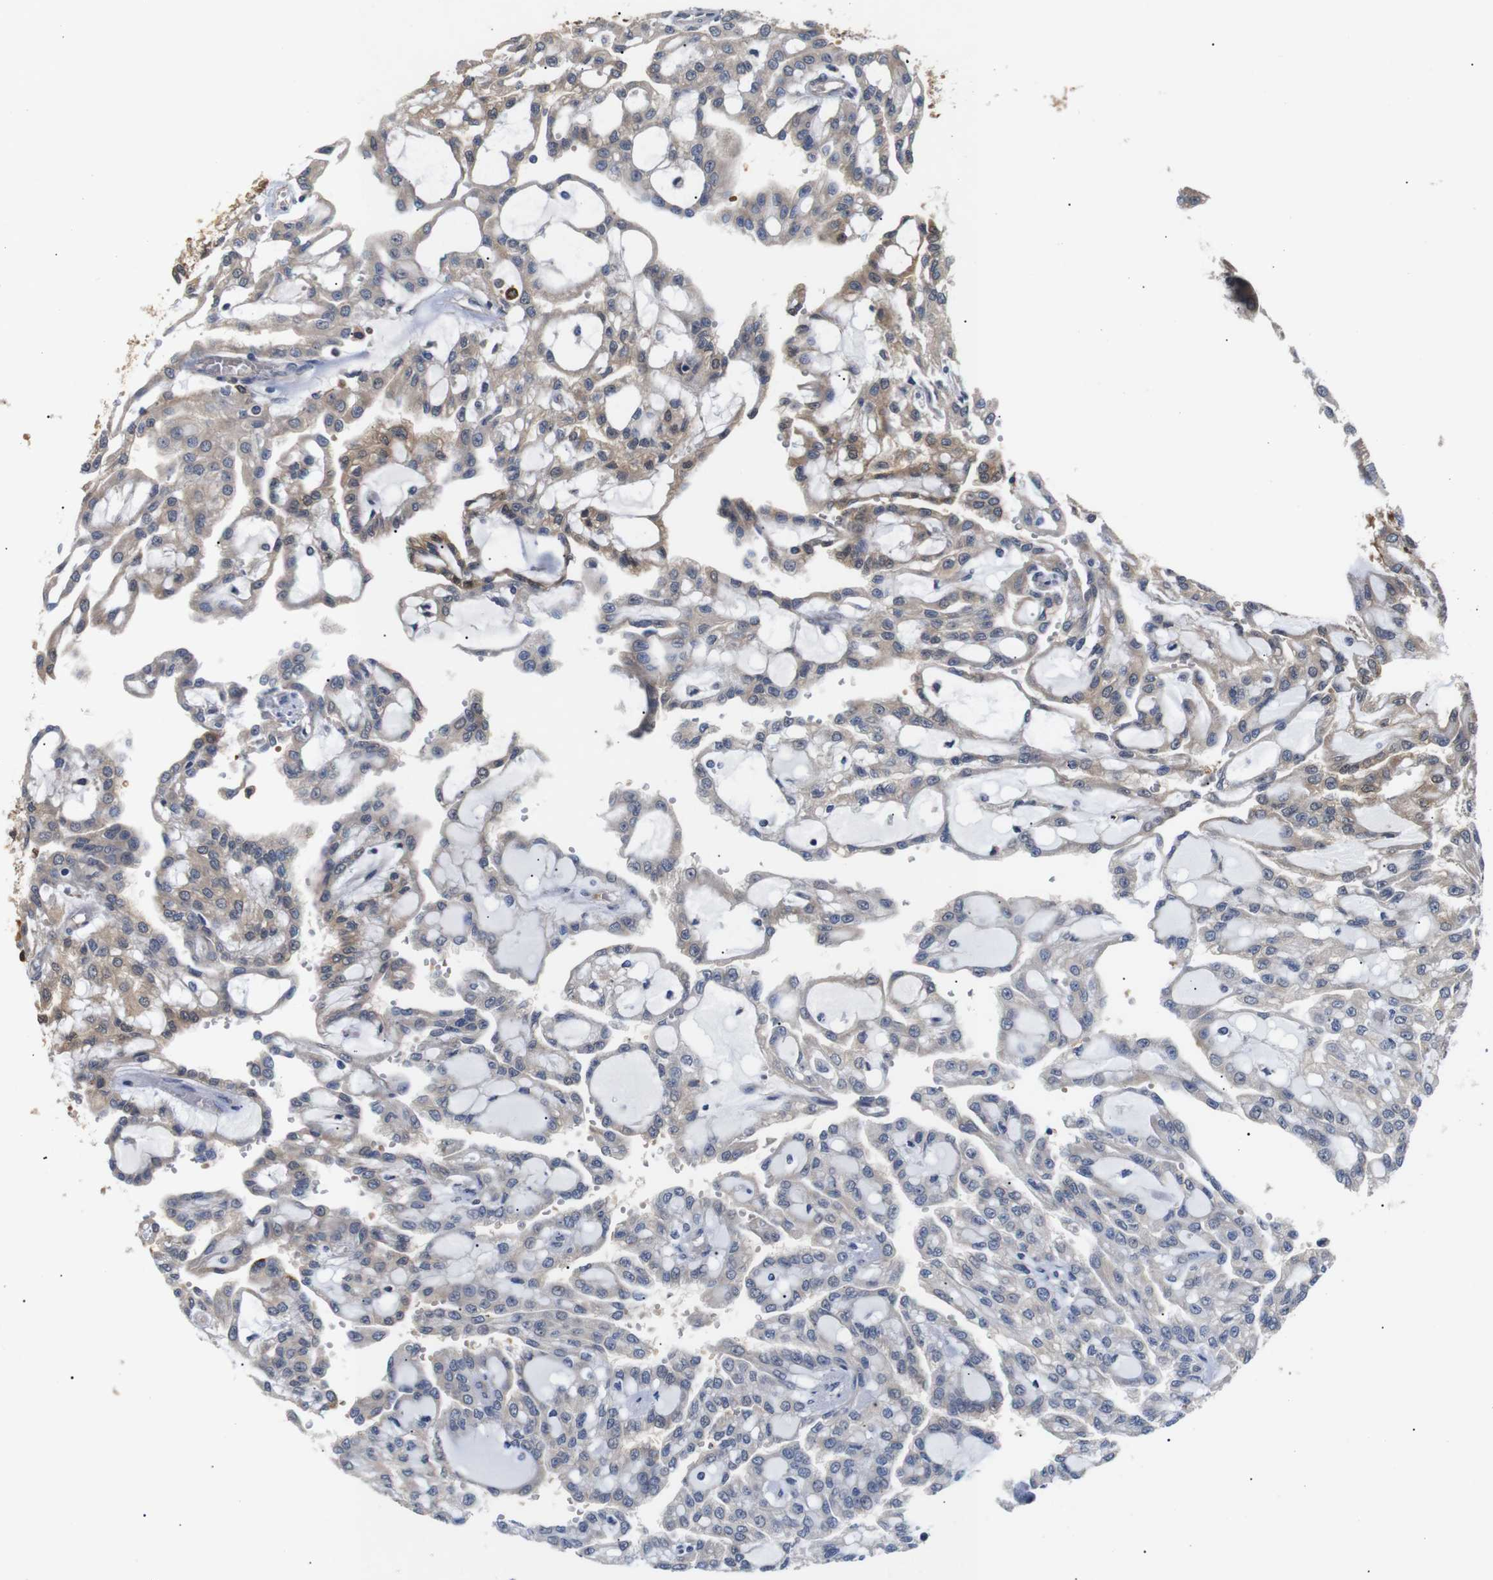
{"staining": {"intensity": "weak", "quantity": "25%-75%", "location": "cytoplasmic/membranous"}, "tissue": "renal cancer", "cell_type": "Tumor cells", "image_type": "cancer", "snomed": [{"axis": "morphology", "description": "Adenocarcinoma, NOS"}, {"axis": "topography", "description": "Kidney"}], "caption": "Immunohistochemical staining of renal cancer reveals low levels of weak cytoplasmic/membranous protein positivity in approximately 25%-75% of tumor cells.", "gene": "DDR1", "patient": {"sex": "male", "age": 63}}